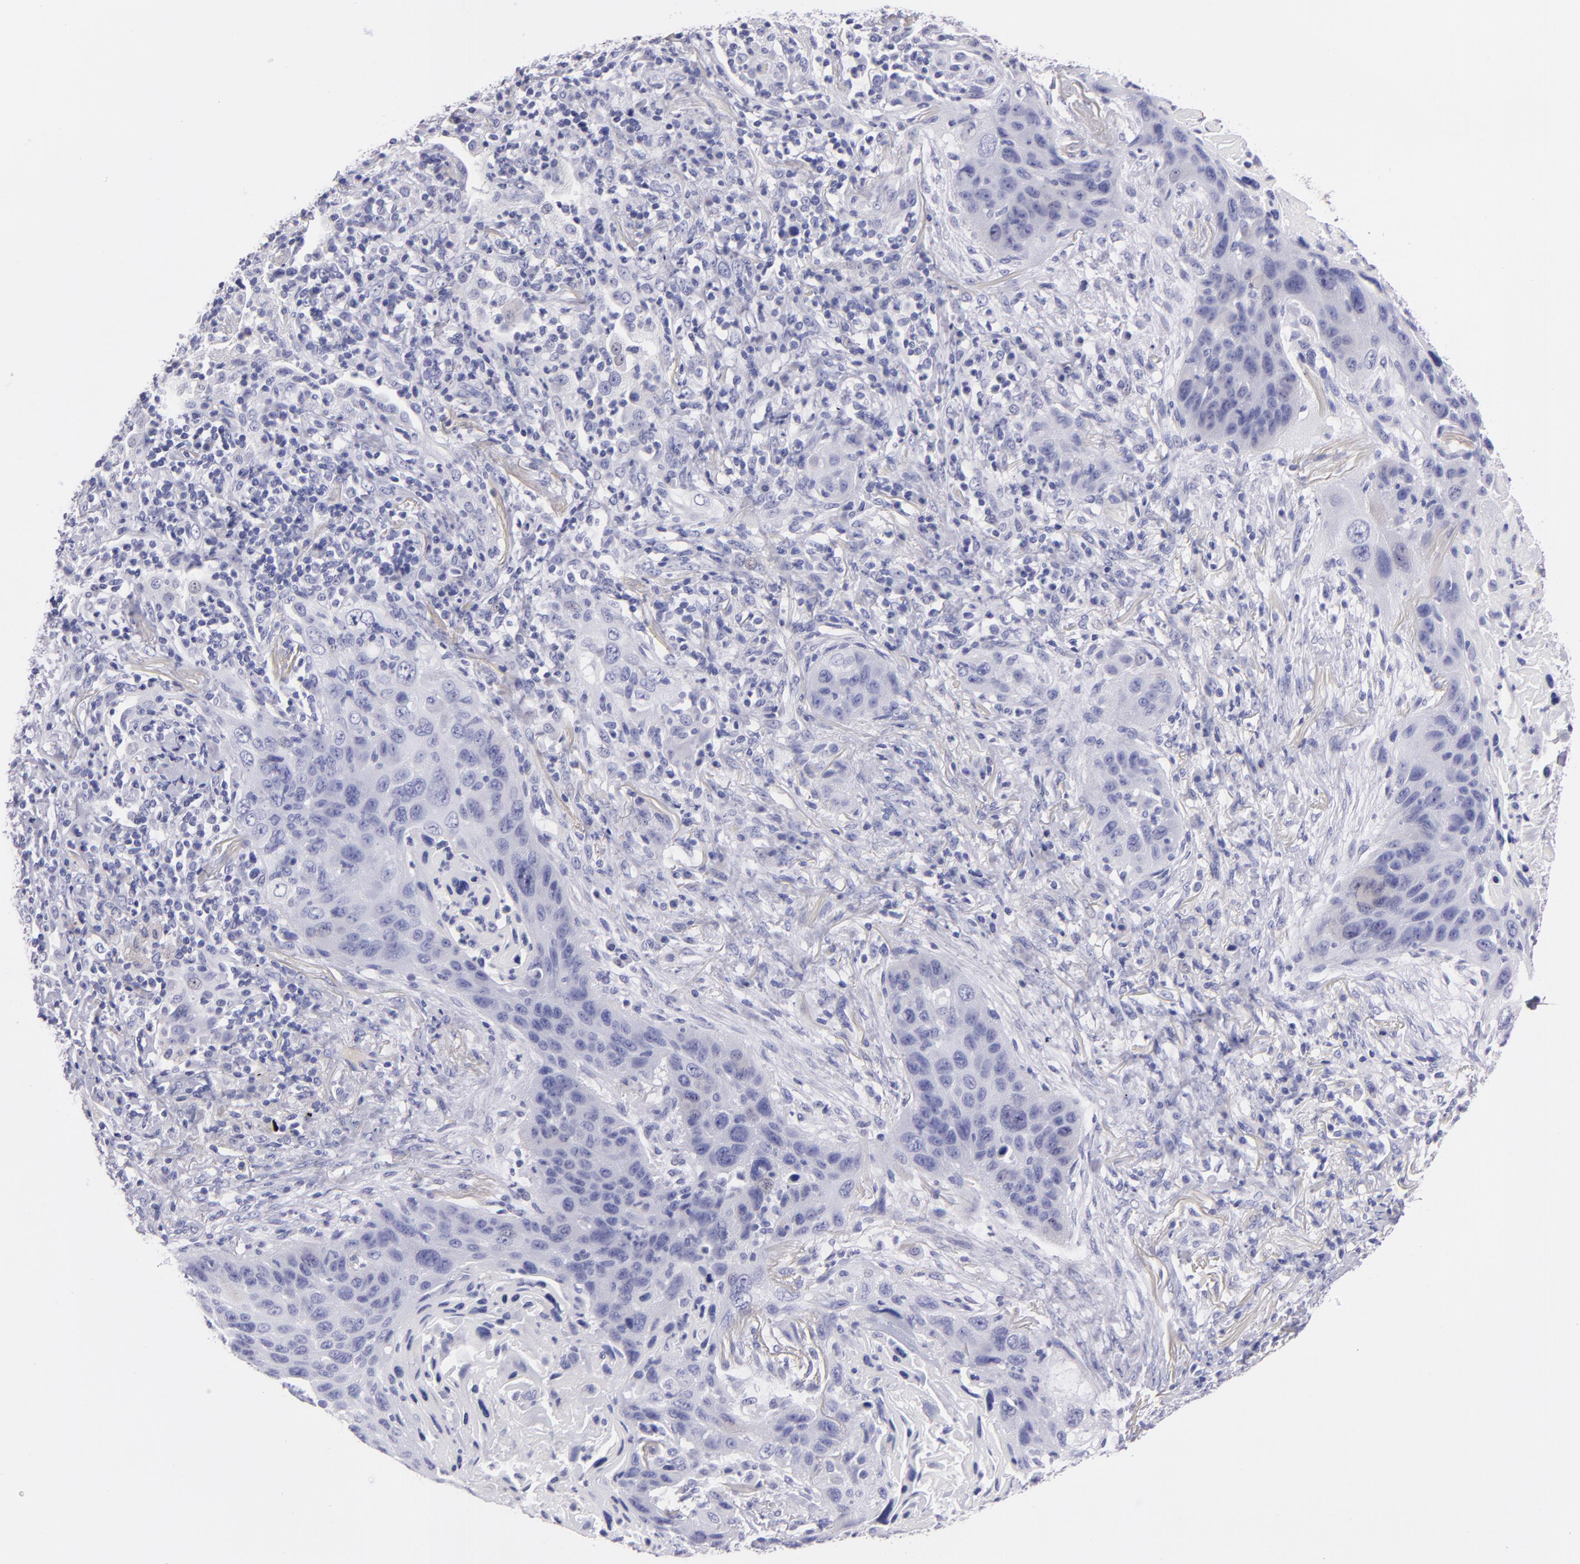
{"staining": {"intensity": "negative", "quantity": "none", "location": "none"}, "tissue": "lung cancer", "cell_type": "Tumor cells", "image_type": "cancer", "snomed": [{"axis": "morphology", "description": "Squamous cell carcinoma, NOS"}, {"axis": "topography", "description": "Lung"}], "caption": "Immunohistochemical staining of human lung squamous cell carcinoma shows no significant staining in tumor cells.", "gene": "MUC5AC", "patient": {"sex": "female", "age": 67}}